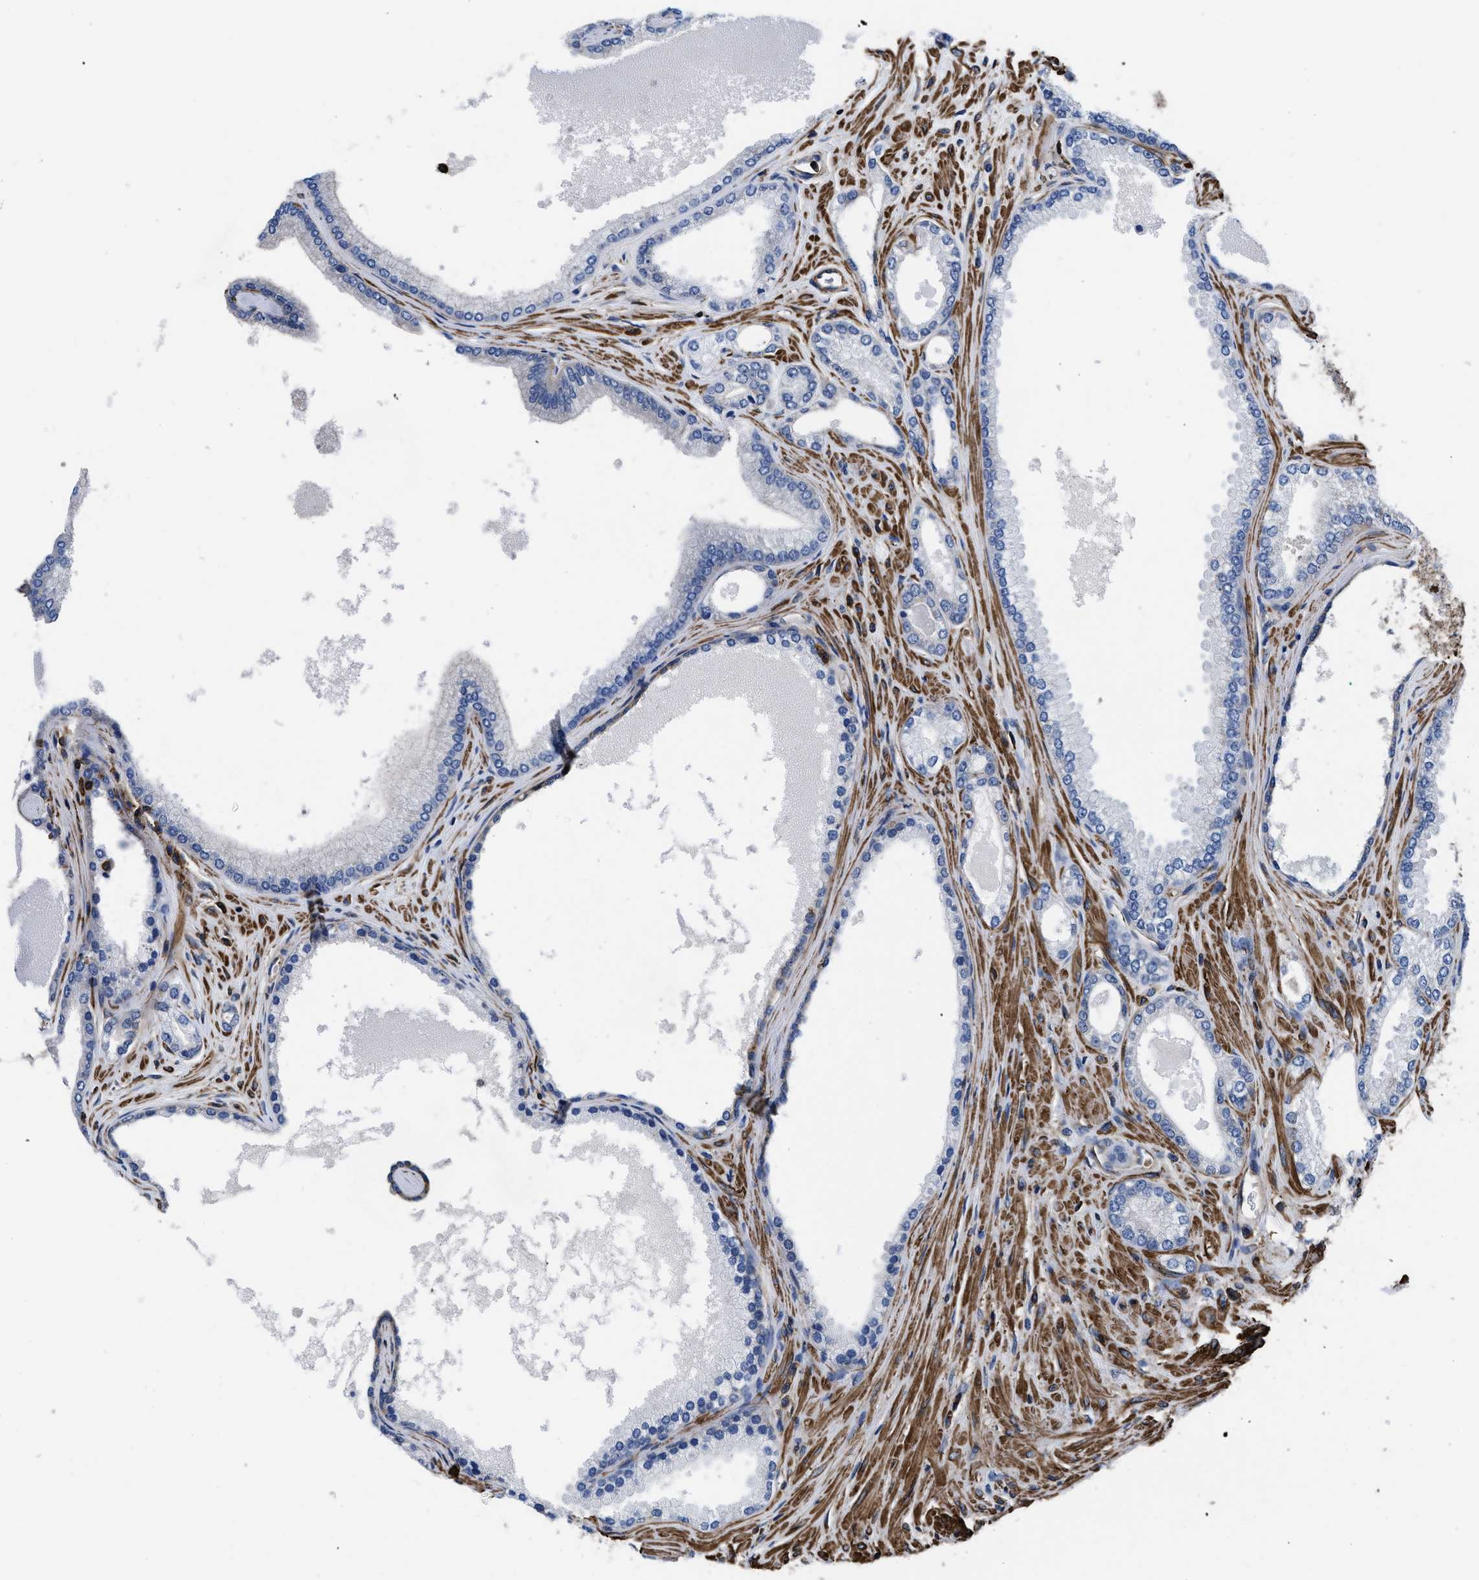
{"staining": {"intensity": "negative", "quantity": "none", "location": "none"}, "tissue": "prostate cancer", "cell_type": "Tumor cells", "image_type": "cancer", "snomed": [{"axis": "morphology", "description": "Adenocarcinoma, High grade"}, {"axis": "topography", "description": "Prostate"}], "caption": "A high-resolution photomicrograph shows immunohistochemistry staining of prostate high-grade adenocarcinoma, which demonstrates no significant expression in tumor cells. (Brightfield microscopy of DAB (3,3'-diaminobenzidine) immunohistochemistry at high magnification).", "gene": "SCUBE2", "patient": {"sex": "male", "age": 71}}